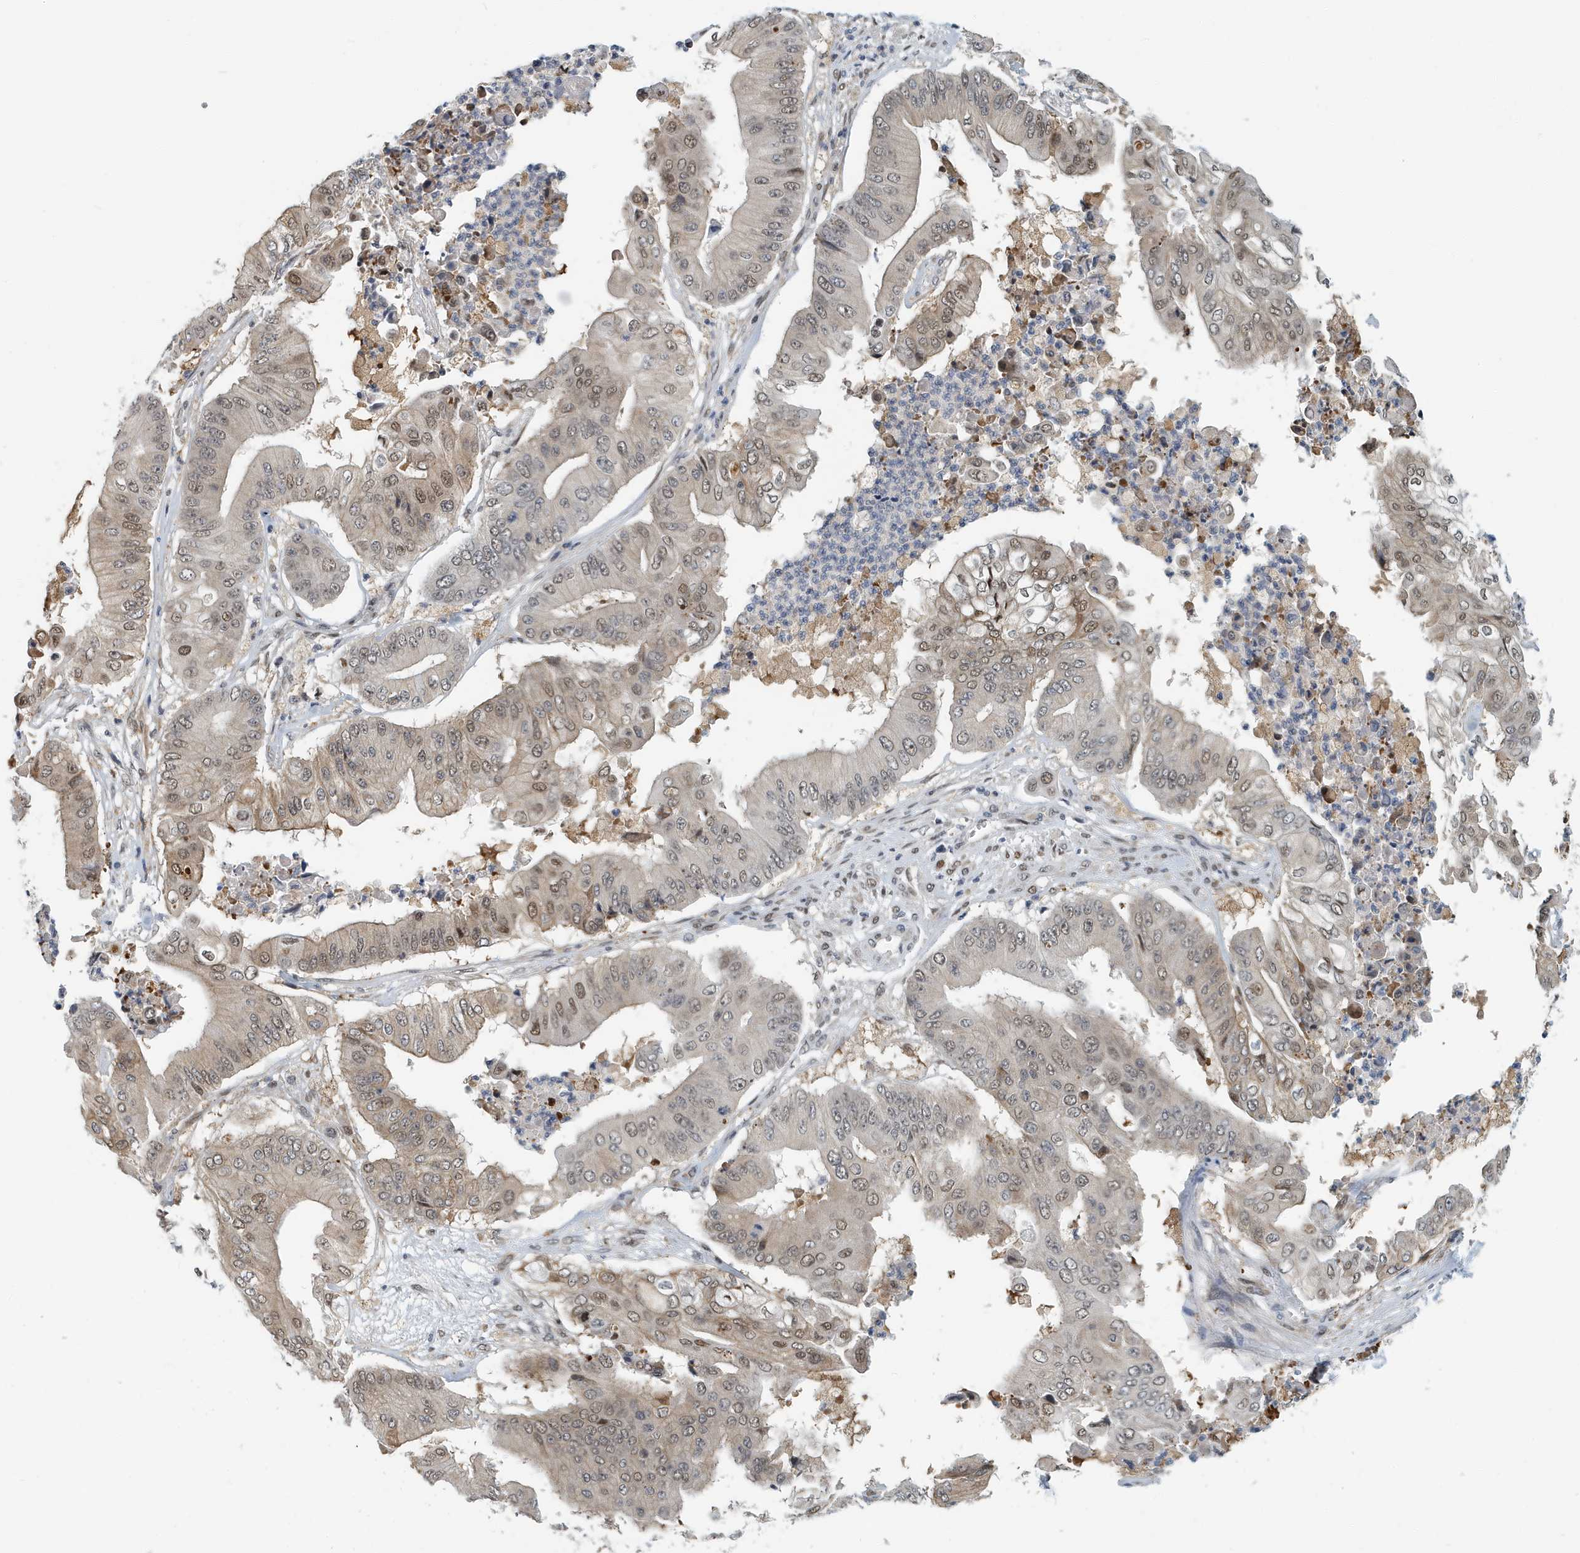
{"staining": {"intensity": "moderate", "quantity": ">75%", "location": "cytoplasmic/membranous,nuclear"}, "tissue": "pancreatic cancer", "cell_type": "Tumor cells", "image_type": "cancer", "snomed": [{"axis": "morphology", "description": "Adenocarcinoma, NOS"}, {"axis": "topography", "description": "Pancreas"}], "caption": "Immunohistochemical staining of human pancreatic cancer displays medium levels of moderate cytoplasmic/membranous and nuclear protein staining in approximately >75% of tumor cells.", "gene": "KIF15", "patient": {"sex": "female", "age": 77}}